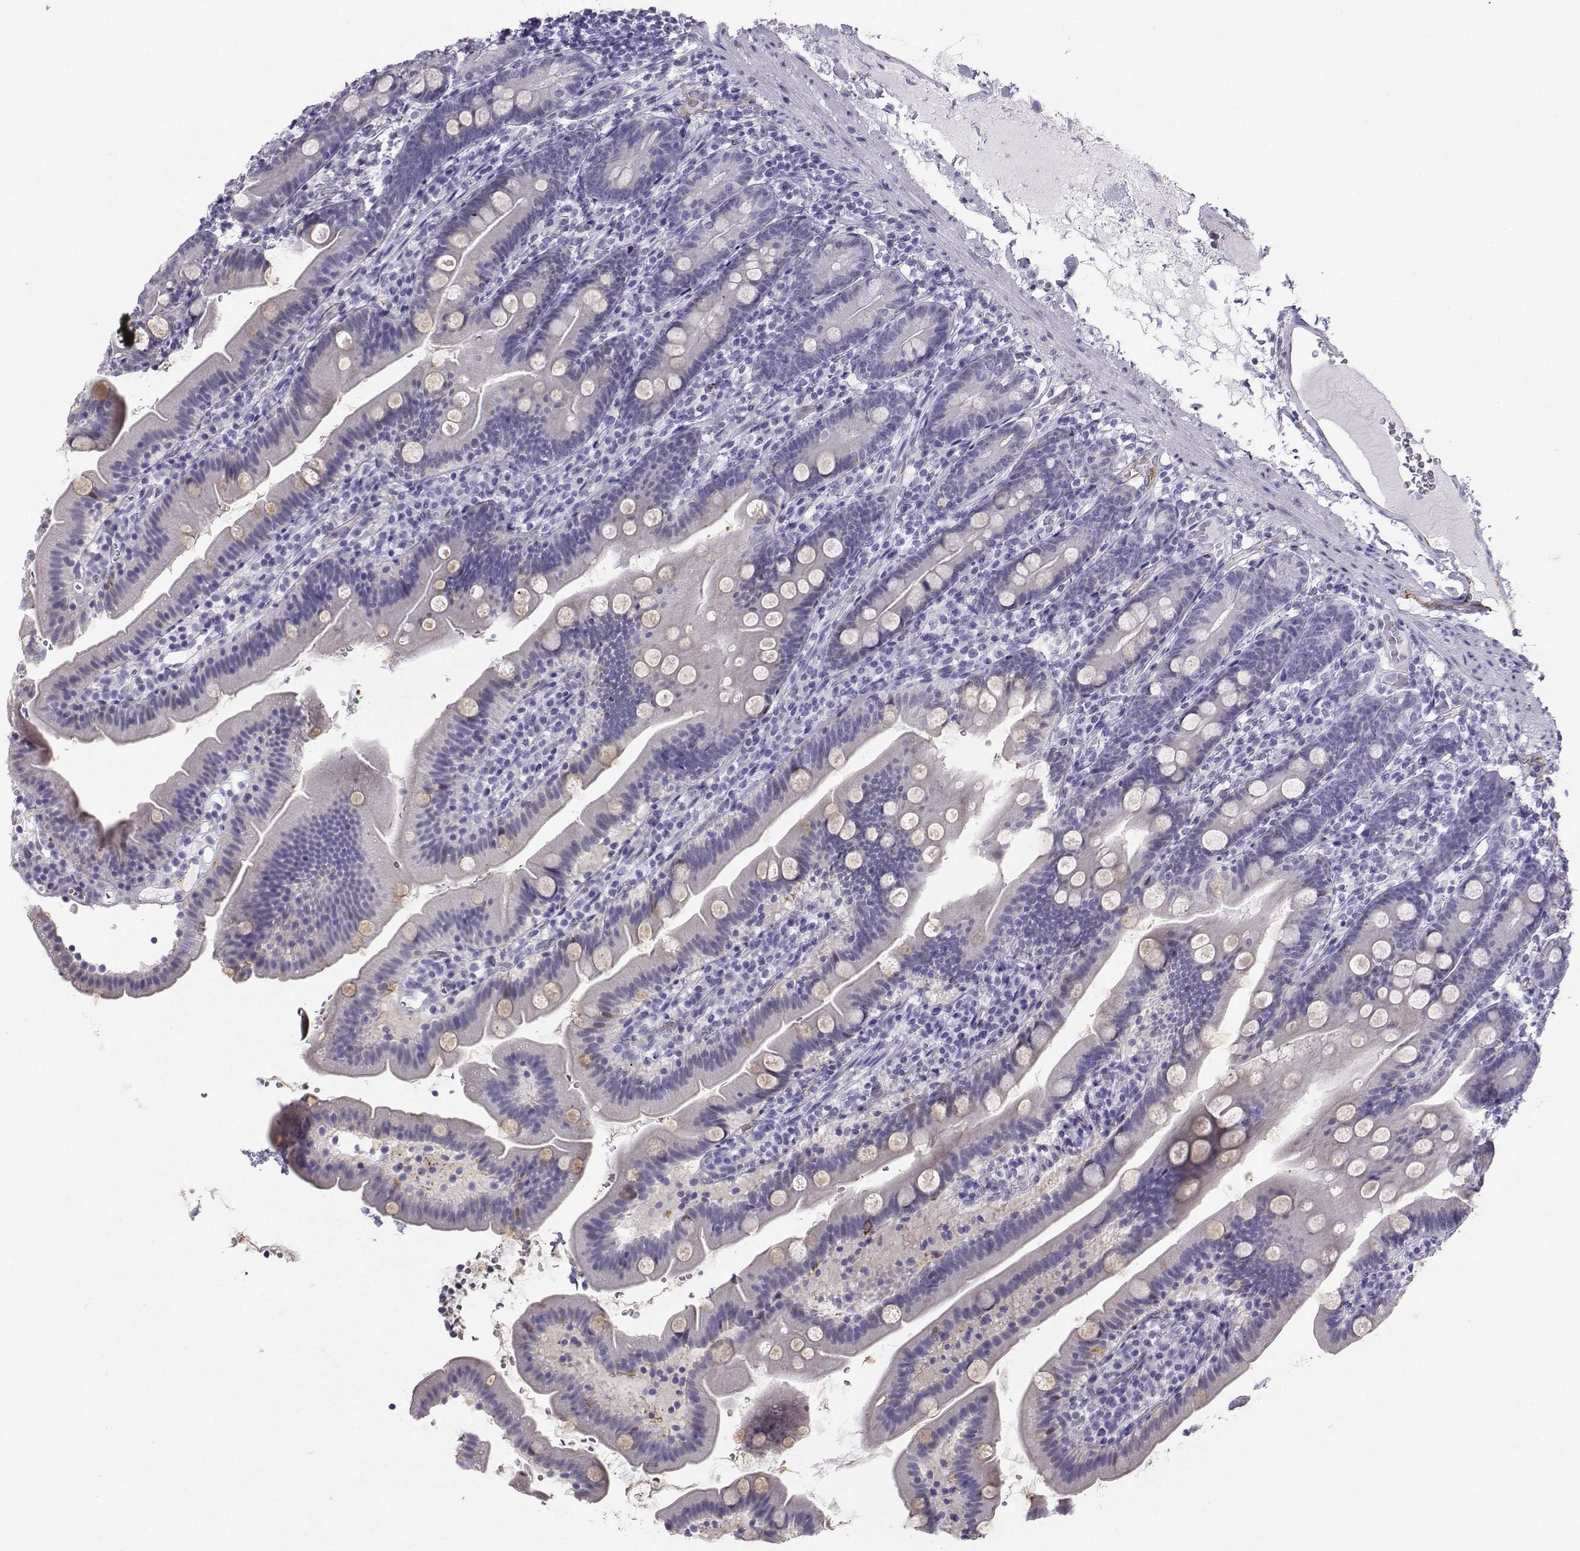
{"staining": {"intensity": "negative", "quantity": "none", "location": "none"}, "tissue": "duodenum", "cell_type": "Glandular cells", "image_type": "normal", "snomed": [{"axis": "morphology", "description": "Normal tissue, NOS"}, {"axis": "topography", "description": "Duodenum"}], "caption": "Immunohistochemical staining of benign duodenum demonstrates no significant expression in glandular cells.", "gene": "IQCD", "patient": {"sex": "female", "age": 67}}